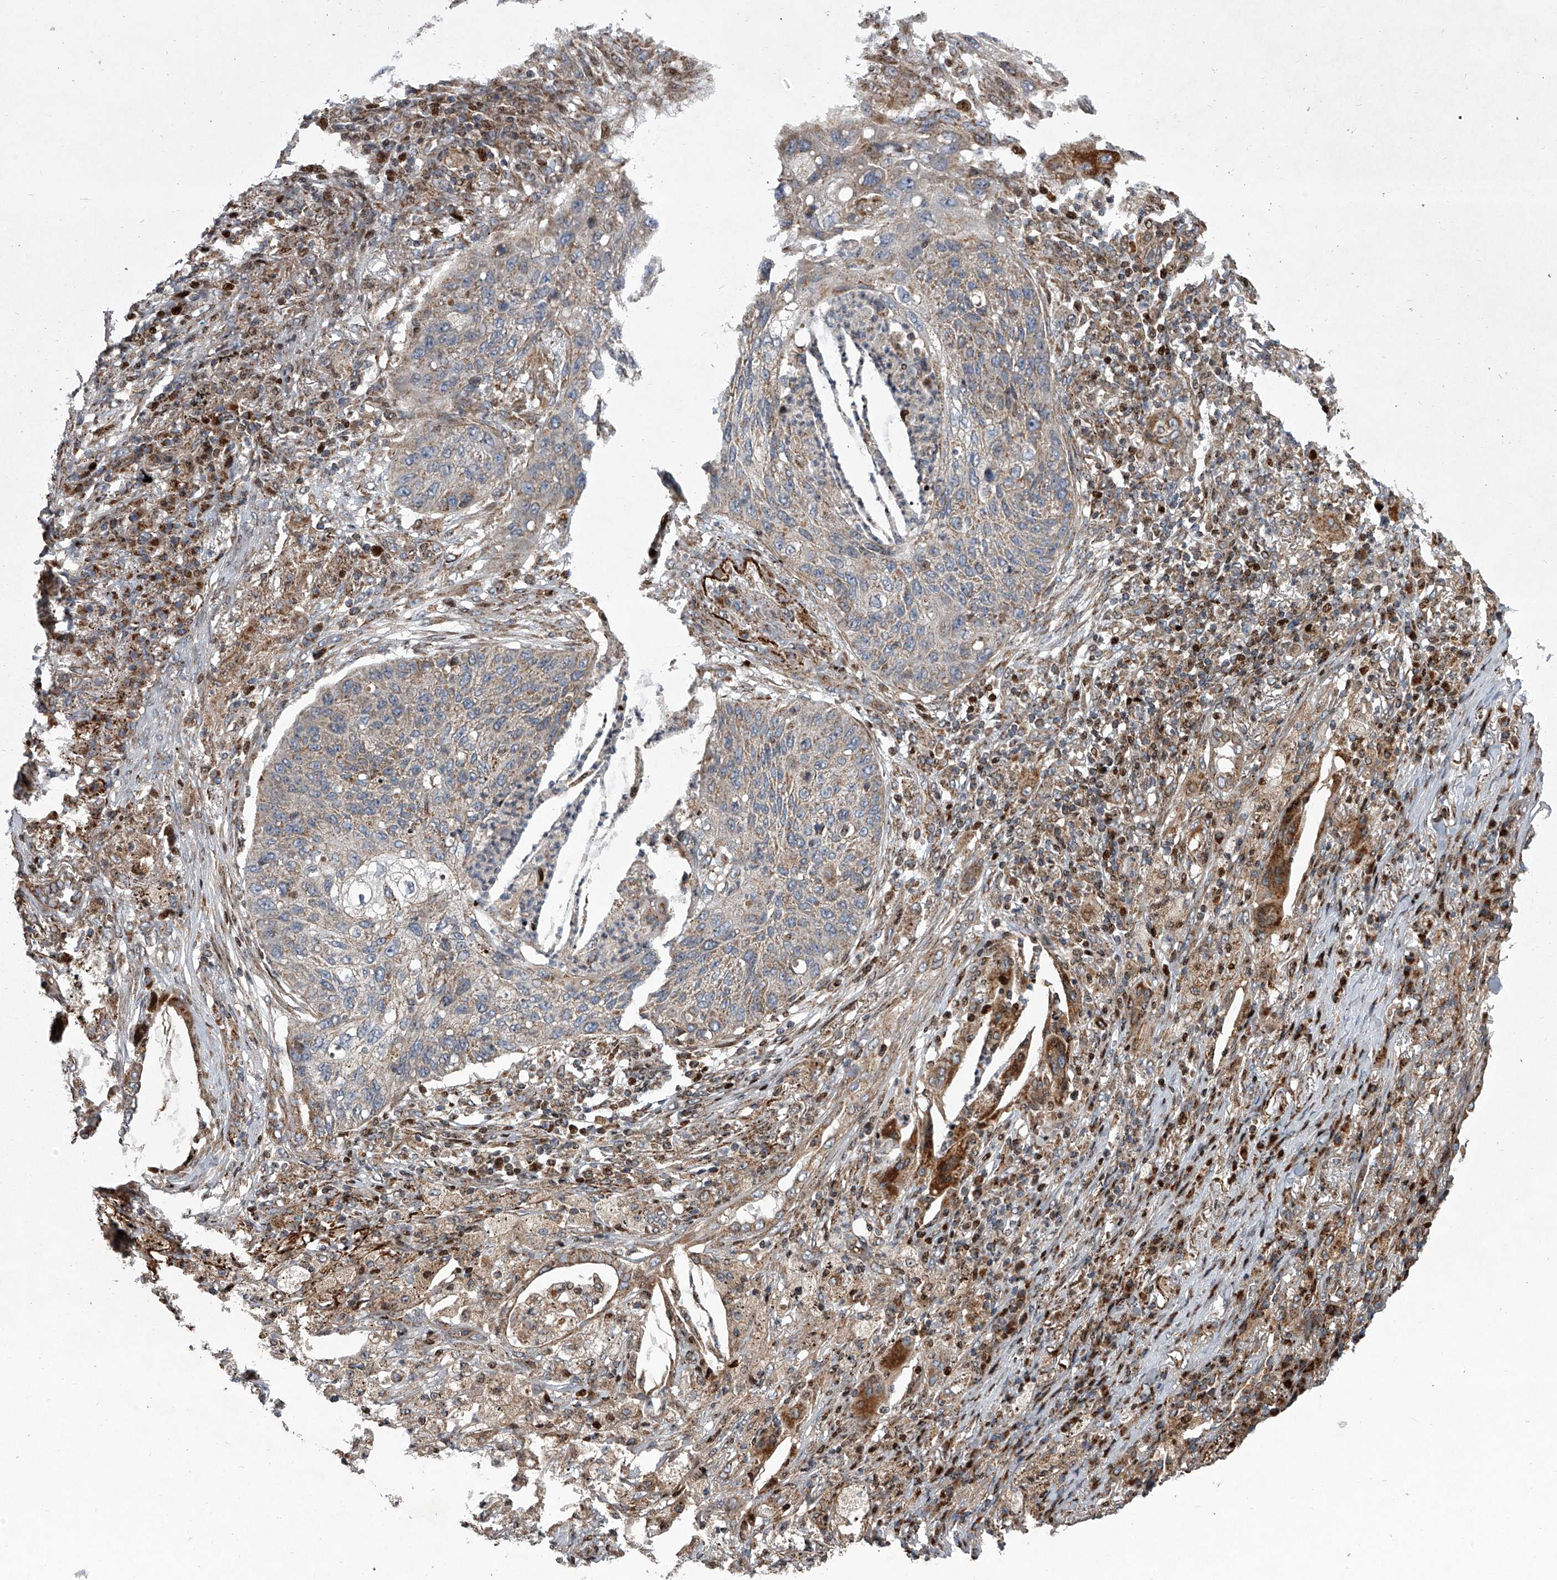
{"staining": {"intensity": "weak", "quantity": "<25%", "location": "cytoplasmic/membranous"}, "tissue": "lung cancer", "cell_type": "Tumor cells", "image_type": "cancer", "snomed": [{"axis": "morphology", "description": "Squamous cell carcinoma, NOS"}, {"axis": "topography", "description": "Lung"}], "caption": "The micrograph reveals no significant staining in tumor cells of lung squamous cell carcinoma. (Stains: DAB (3,3'-diaminobenzidine) IHC with hematoxylin counter stain, Microscopy: brightfield microscopy at high magnification).", "gene": "STRADA", "patient": {"sex": "female", "age": 63}}